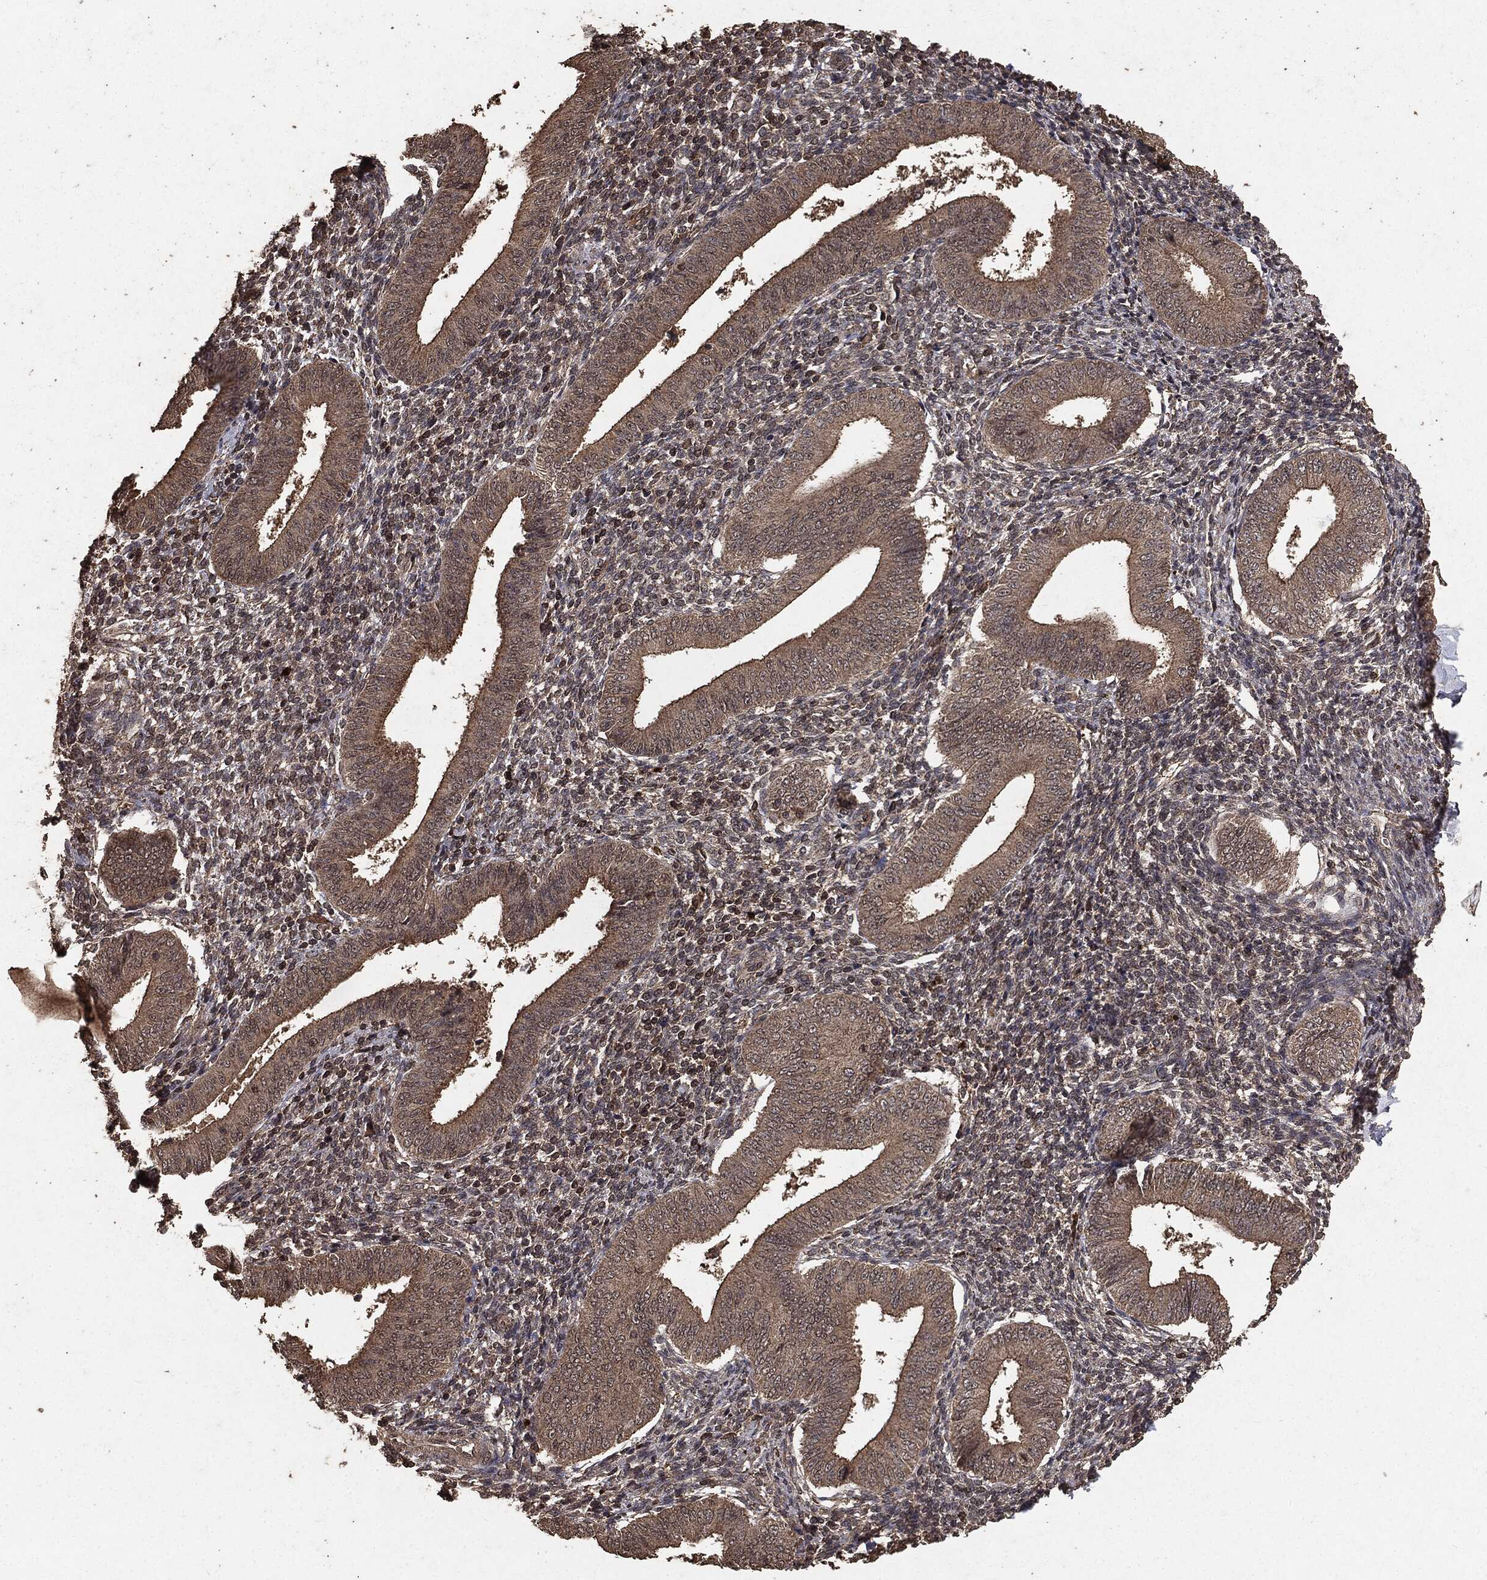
{"staining": {"intensity": "weak", "quantity": "<25%", "location": "cytoplasmic/membranous"}, "tissue": "endometrium", "cell_type": "Cells in endometrial stroma", "image_type": "normal", "snomed": [{"axis": "morphology", "description": "Normal tissue, NOS"}, {"axis": "topography", "description": "Endometrium"}], "caption": "Immunohistochemistry of normal endometrium shows no expression in cells in endometrial stroma. Nuclei are stained in blue.", "gene": "NME1", "patient": {"sex": "female", "age": 39}}